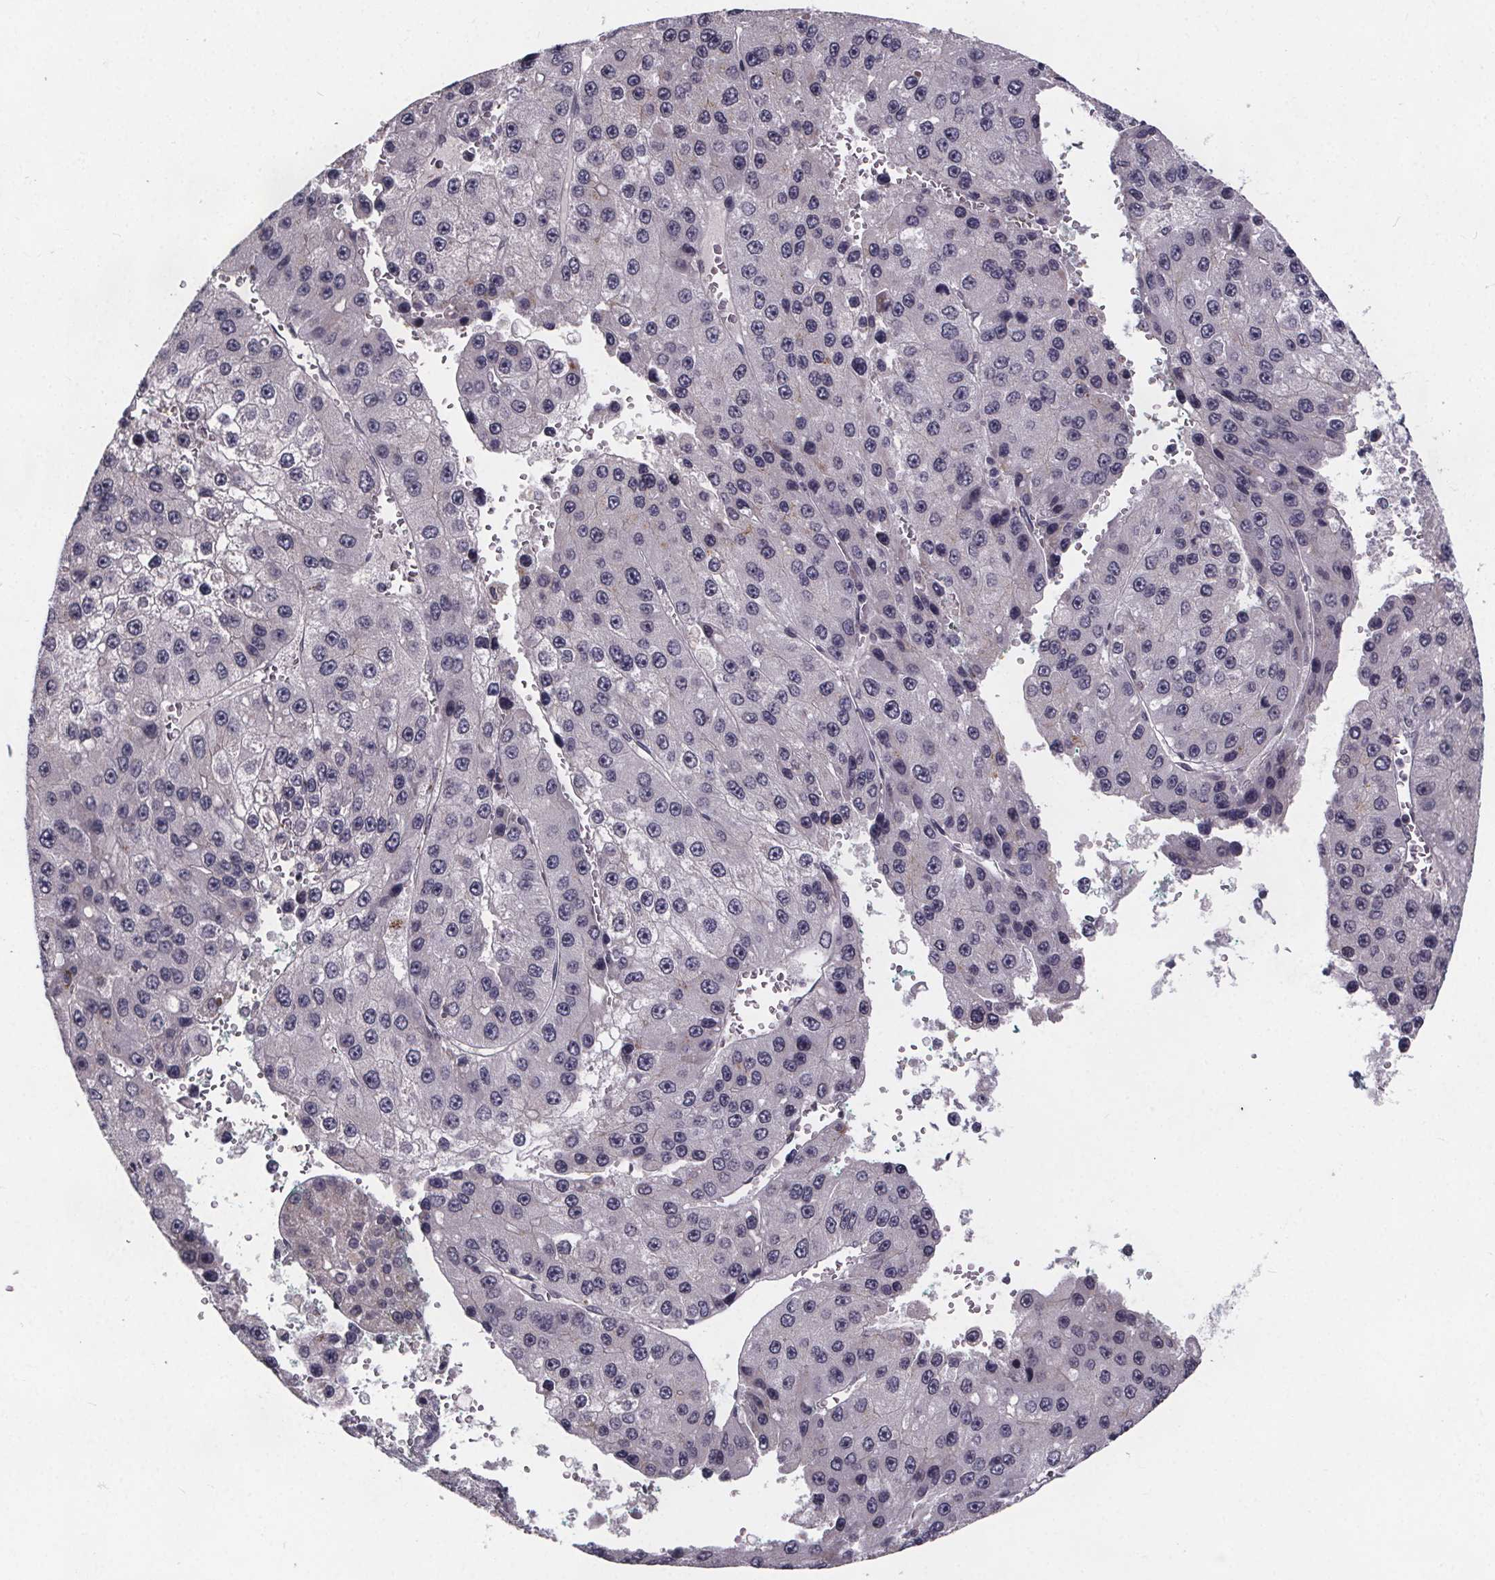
{"staining": {"intensity": "negative", "quantity": "none", "location": "none"}, "tissue": "liver cancer", "cell_type": "Tumor cells", "image_type": "cancer", "snomed": [{"axis": "morphology", "description": "Carcinoma, Hepatocellular, NOS"}, {"axis": "topography", "description": "Liver"}], "caption": "This histopathology image is of hepatocellular carcinoma (liver) stained with IHC to label a protein in brown with the nuclei are counter-stained blue. There is no positivity in tumor cells.", "gene": "FAM181B", "patient": {"sex": "female", "age": 73}}